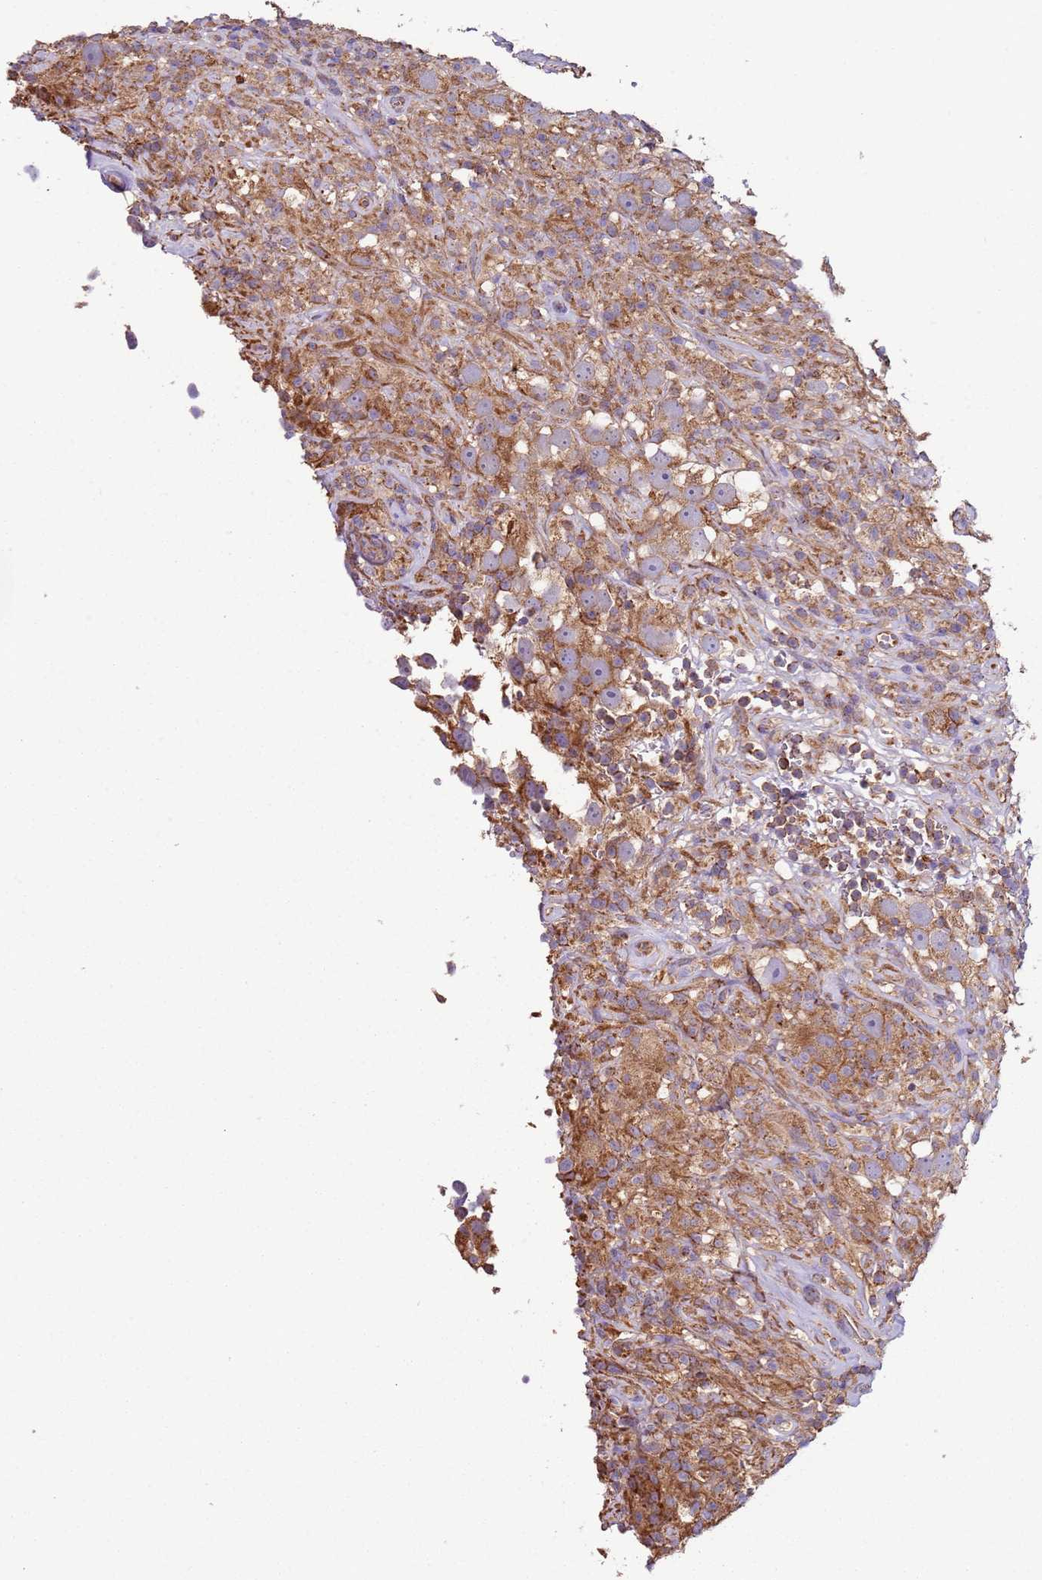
{"staining": {"intensity": "moderate", "quantity": ">75%", "location": "cytoplasmic/membranous"}, "tissue": "testis cancer", "cell_type": "Tumor cells", "image_type": "cancer", "snomed": [{"axis": "morphology", "description": "Seminoma, NOS"}, {"axis": "topography", "description": "Testis"}], "caption": "Protein staining exhibits moderate cytoplasmic/membranous staining in about >75% of tumor cells in seminoma (testis).", "gene": "RMND5A", "patient": {"sex": "male", "age": 49}}